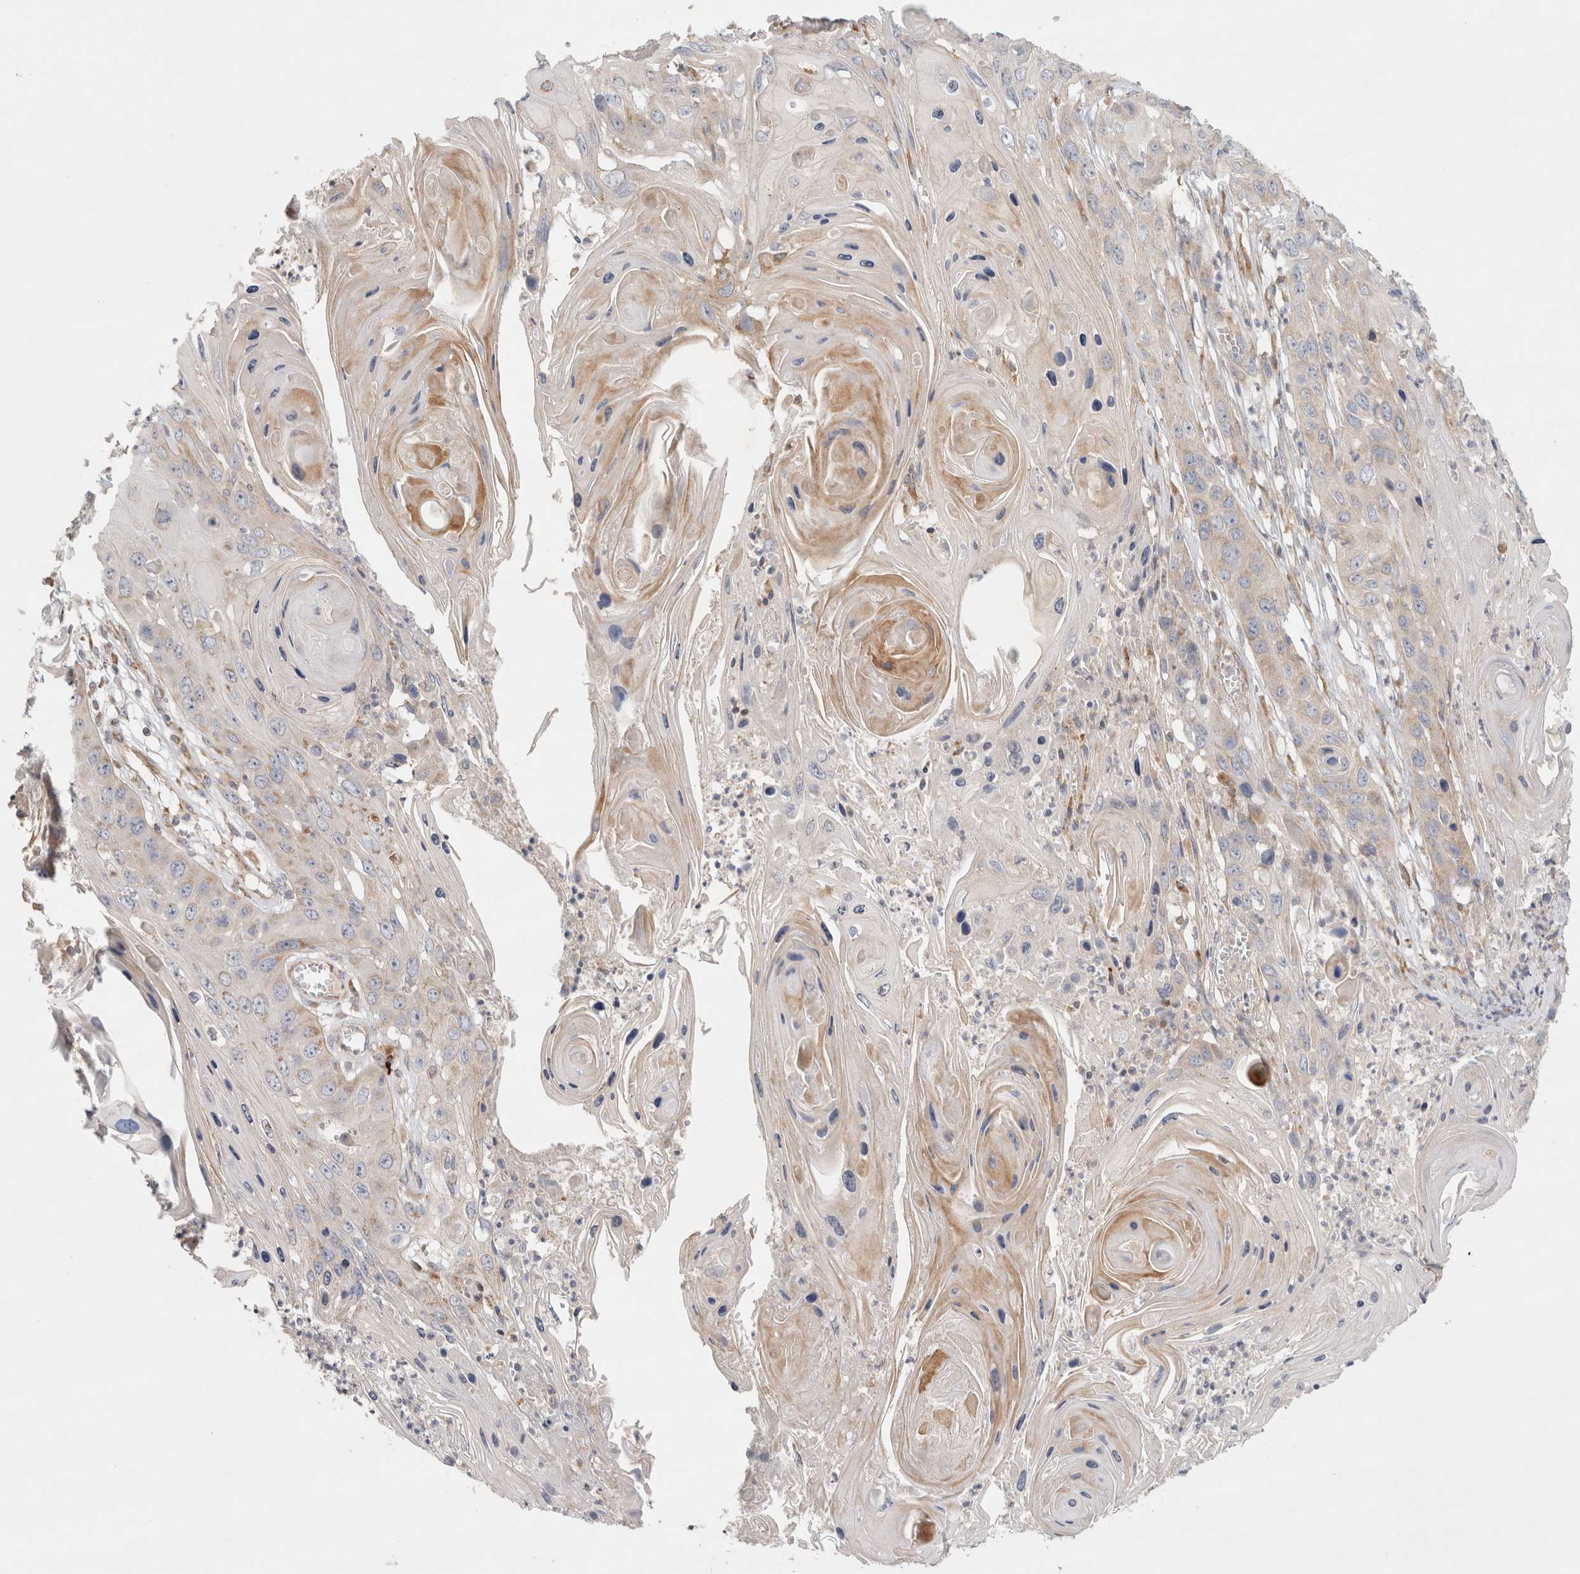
{"staining": {"intensity": "moderate", "quantity": "<25%", "location": "cytoplasmic/membranous"}, "tissue": "skin cancer", "cell_type": "Tumor cells", "image_type": "cancer", "snomed": [{"axis": "morphology", "description": "Squamous cell carcinoma, NOS"}, {"axis": "topography", "description": "Skin"}], "caption": "Immunohistochemical staining of skin cancer shows low levels of moderate cytoplasmic/membranous staining in approximately <25% of tumor cells. The protein of interest is stained brown, and the nuclei are stained in blue (DAB (3,3'-diaminobenzidine) IHC with brightfield microscopy, high magnification).", "gene": "TBC1D16", "patient": {"sex": "male", "age": 55}}